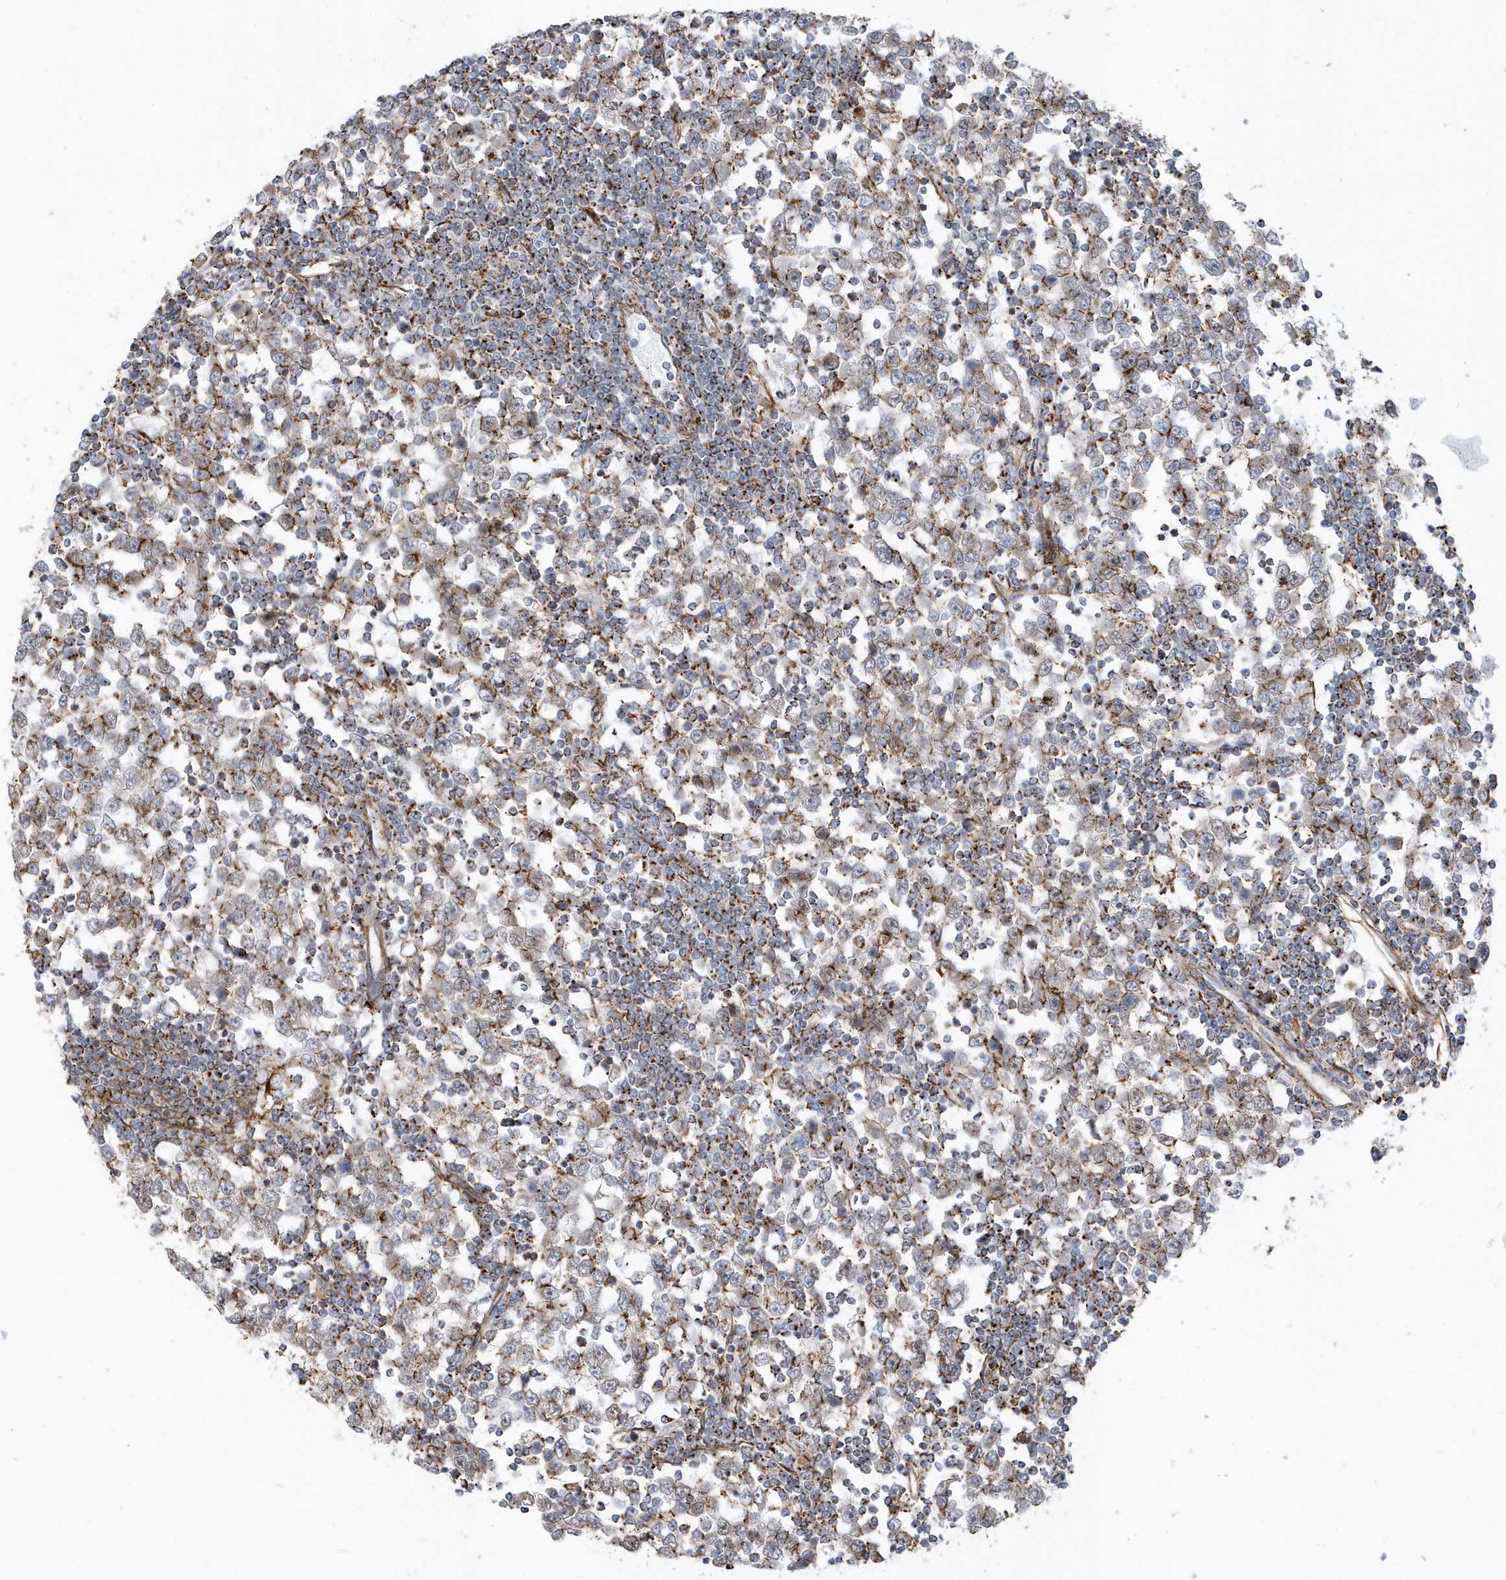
{"staining": {"intensity": "moderate", "quantity": "25%-75%", "location": "cytoplasmic/membranous"}, "tissue": "testis cancer", "cell_type": "Tumor cells", "image_type": "cancer", "snomed": [{"axis": "morphology", "description": "Seminoma, NOS"}, {"axis": "topography", "description": "Testis"}], "caption": "Testis cancer (seminoma) stained with a protein marker displays moderate staining in tumor cells.", "gene": "HRH4", "patient": {"sex": "male", "age": 65}}